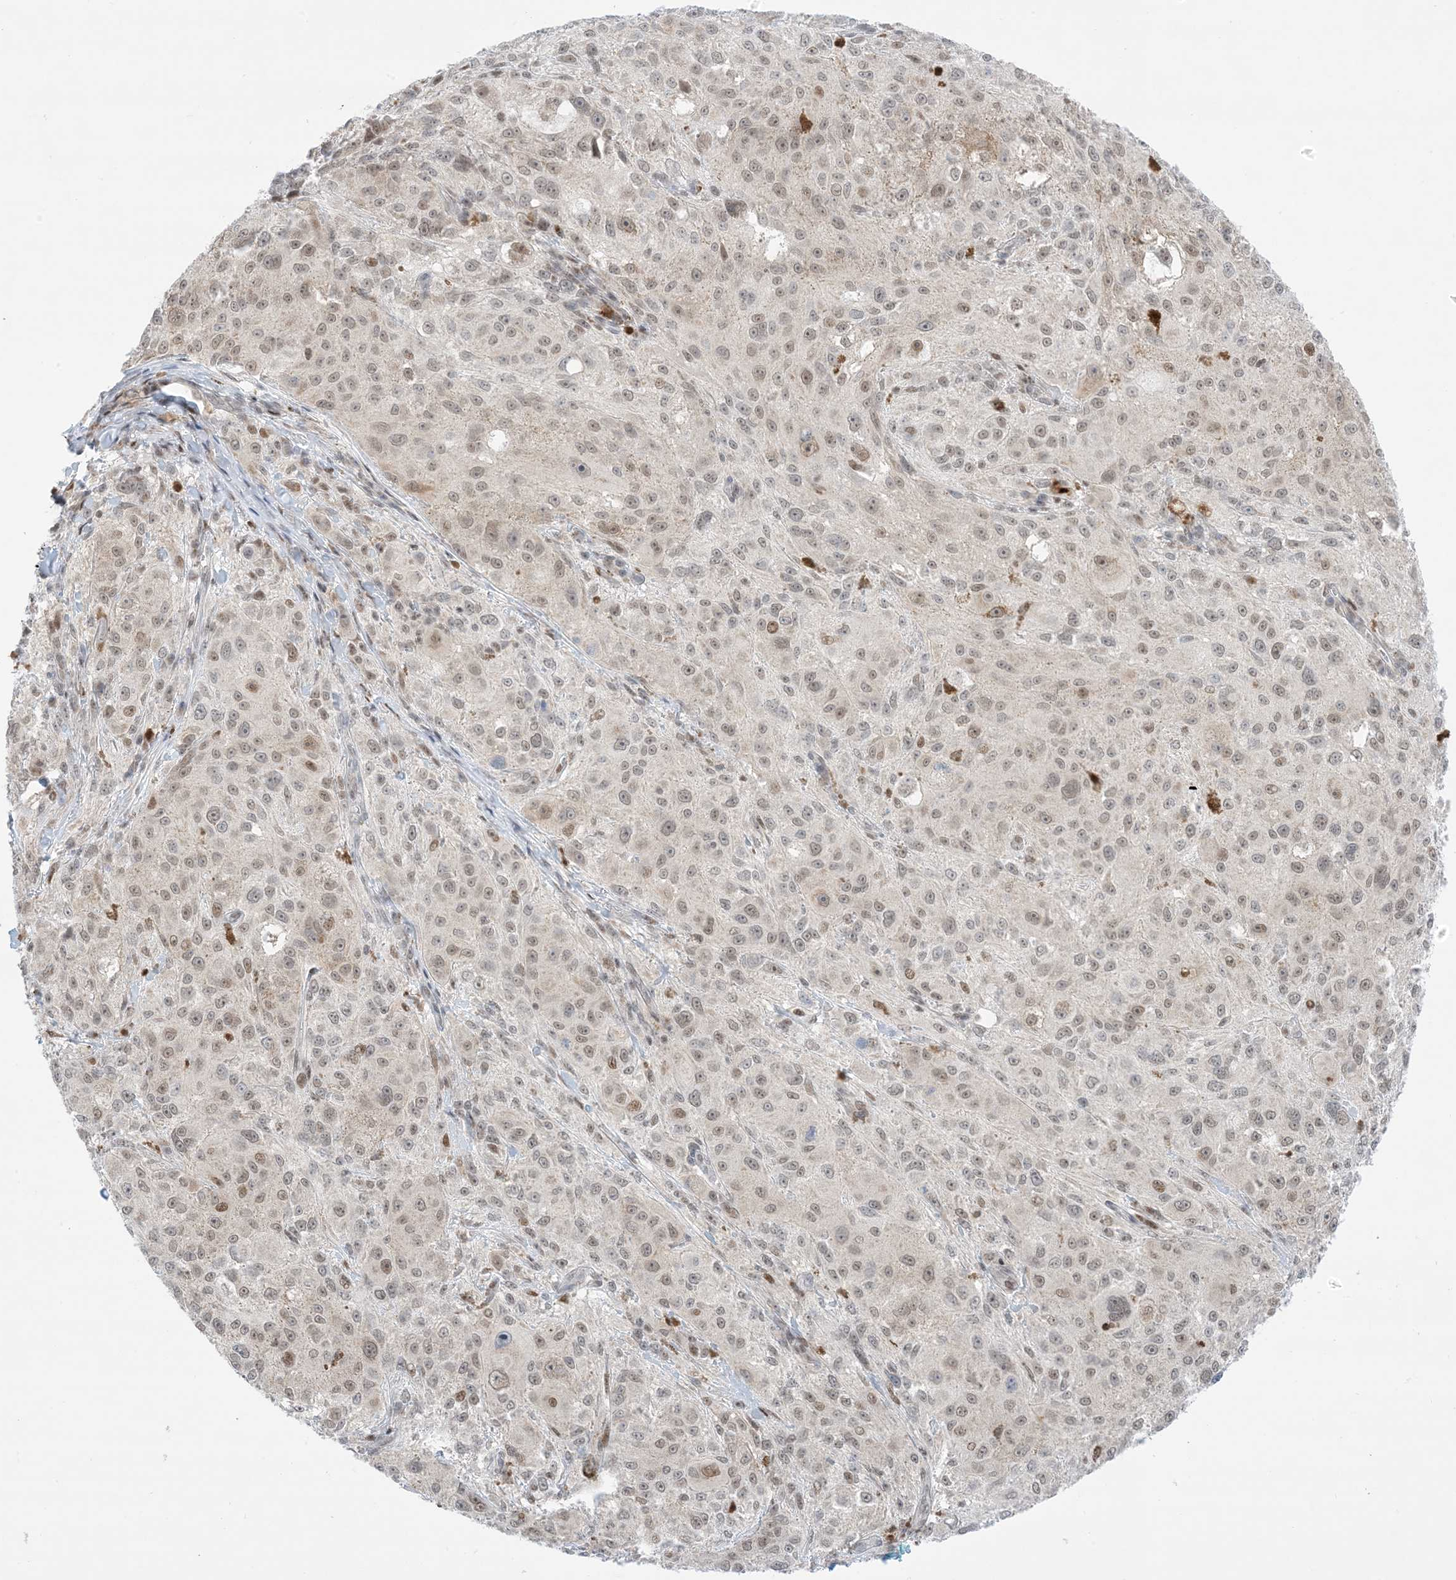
{"staining": {"intensity": "weak", "quantity": ">75%", "location": "nuclear"}, "tissue": "melanoma", "cell_type": "Tumor cells", "image_type": "cancer", "snomed": [{"axis": "morphology", "description": "Necrosis, NOS"}, {"axis": "morphology", "description": "Malignant melanoma, NOS"}, {"axis": "topography", "description": "Skin"}], "caption": "Immunohistochemistry histopathology image of neoplastic tissue: melanoma stained using immunohistochemistry shows low levels of weak protein expression localized specifically in the nuclear of tumor cells, appearing as a nuclear brown color.", "gene": "TFPT", "patient": {"sex": "female", "age": 87}}